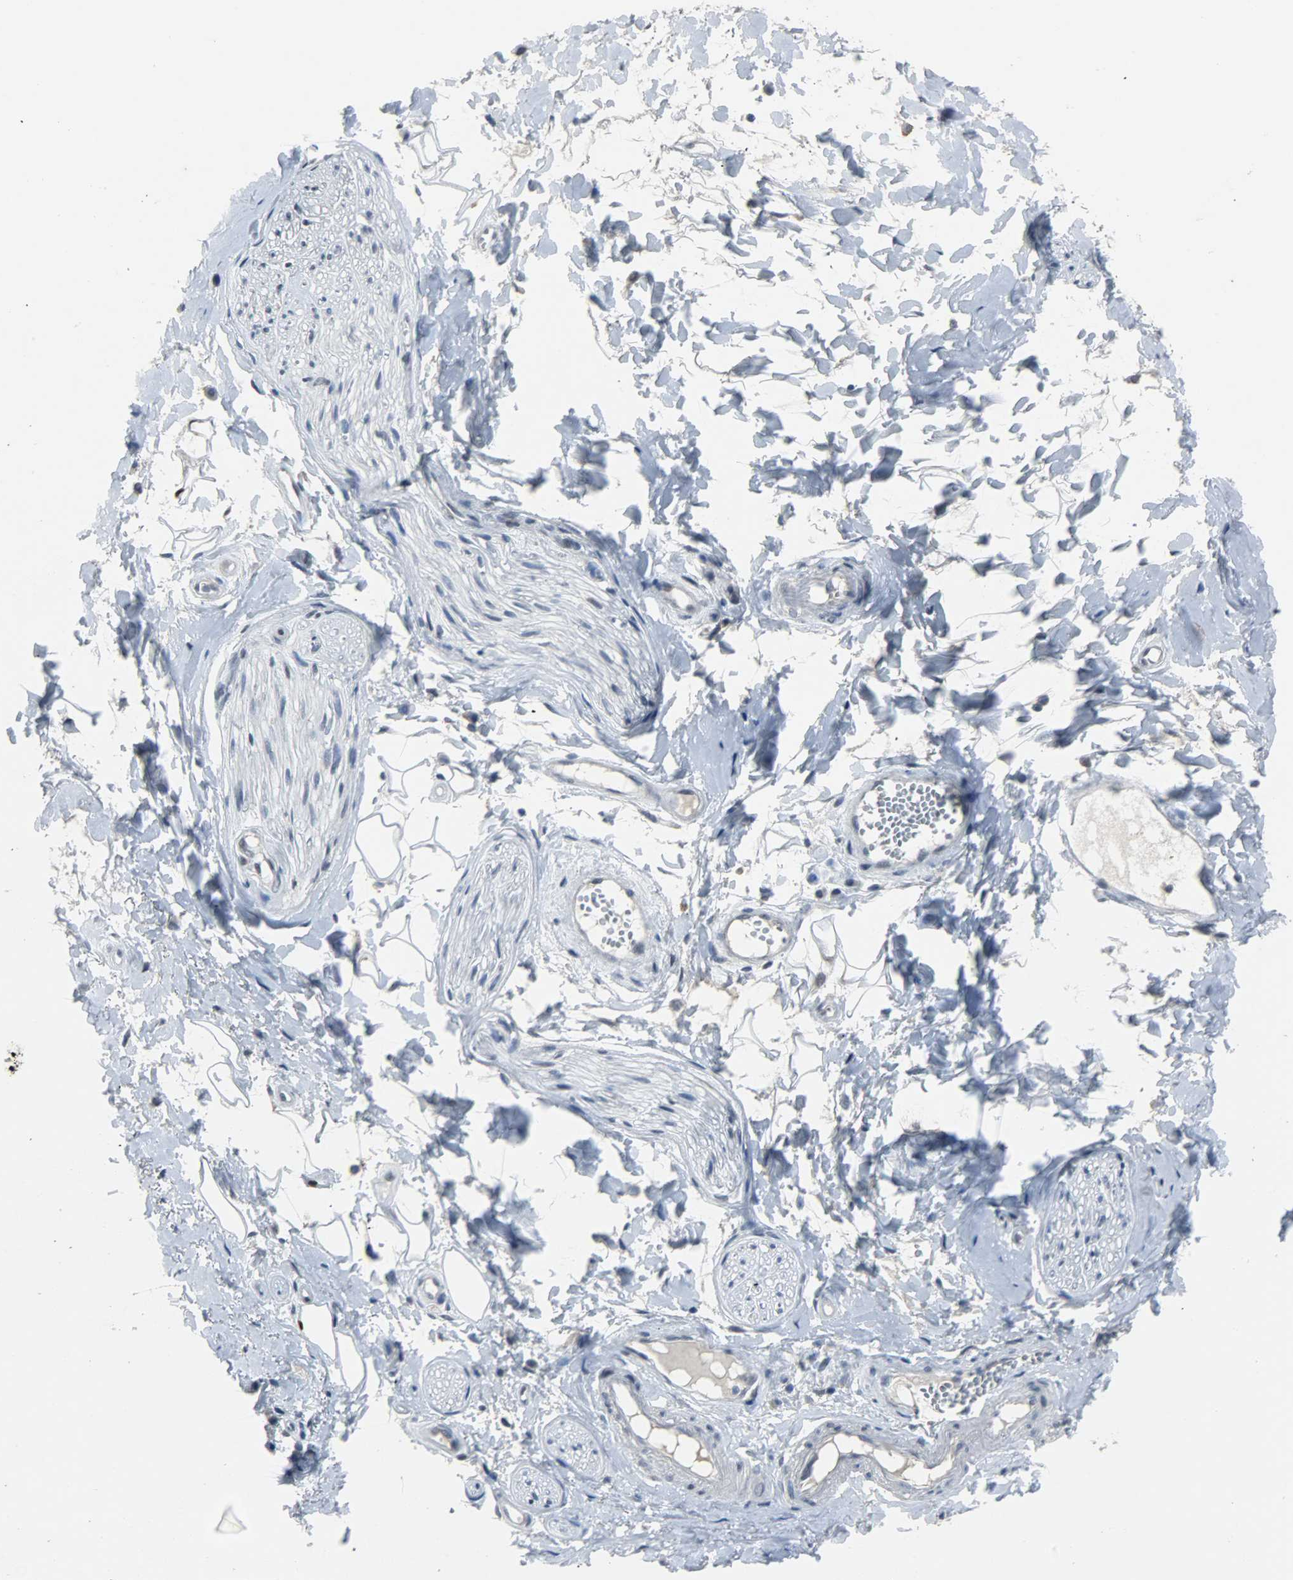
{"staining": {"intensity": "moderate", "quantity": "<25%", "location": "nuclear"}, "tissue": "adipose tissue", "cell_type": "Adipocytes", "image_type": "normal", "snomed": [{"axis": "morphology", "description": "Normal tissue, NOS"}, {"axis": "morphology", "description": "Inflammation, NOS"}, {"axis": "topography", "description": "Salivary gland"}, {"axis": "topography", "description": "Peripheral nerve tissue"}], "caption": "A photomicrograph of human adipose tissue stained for a protein reveals moderate nuclear brown staining in adipocytes. The staining was performed using DAB (3,3'-diaminobenzidine) to visualize the protein expression in brown, while the nuclei were stained in blue with hematoxylin (Magnification: 20x).", "gene": "PPARG", "patient": {"sex": "female", "age": 75}}